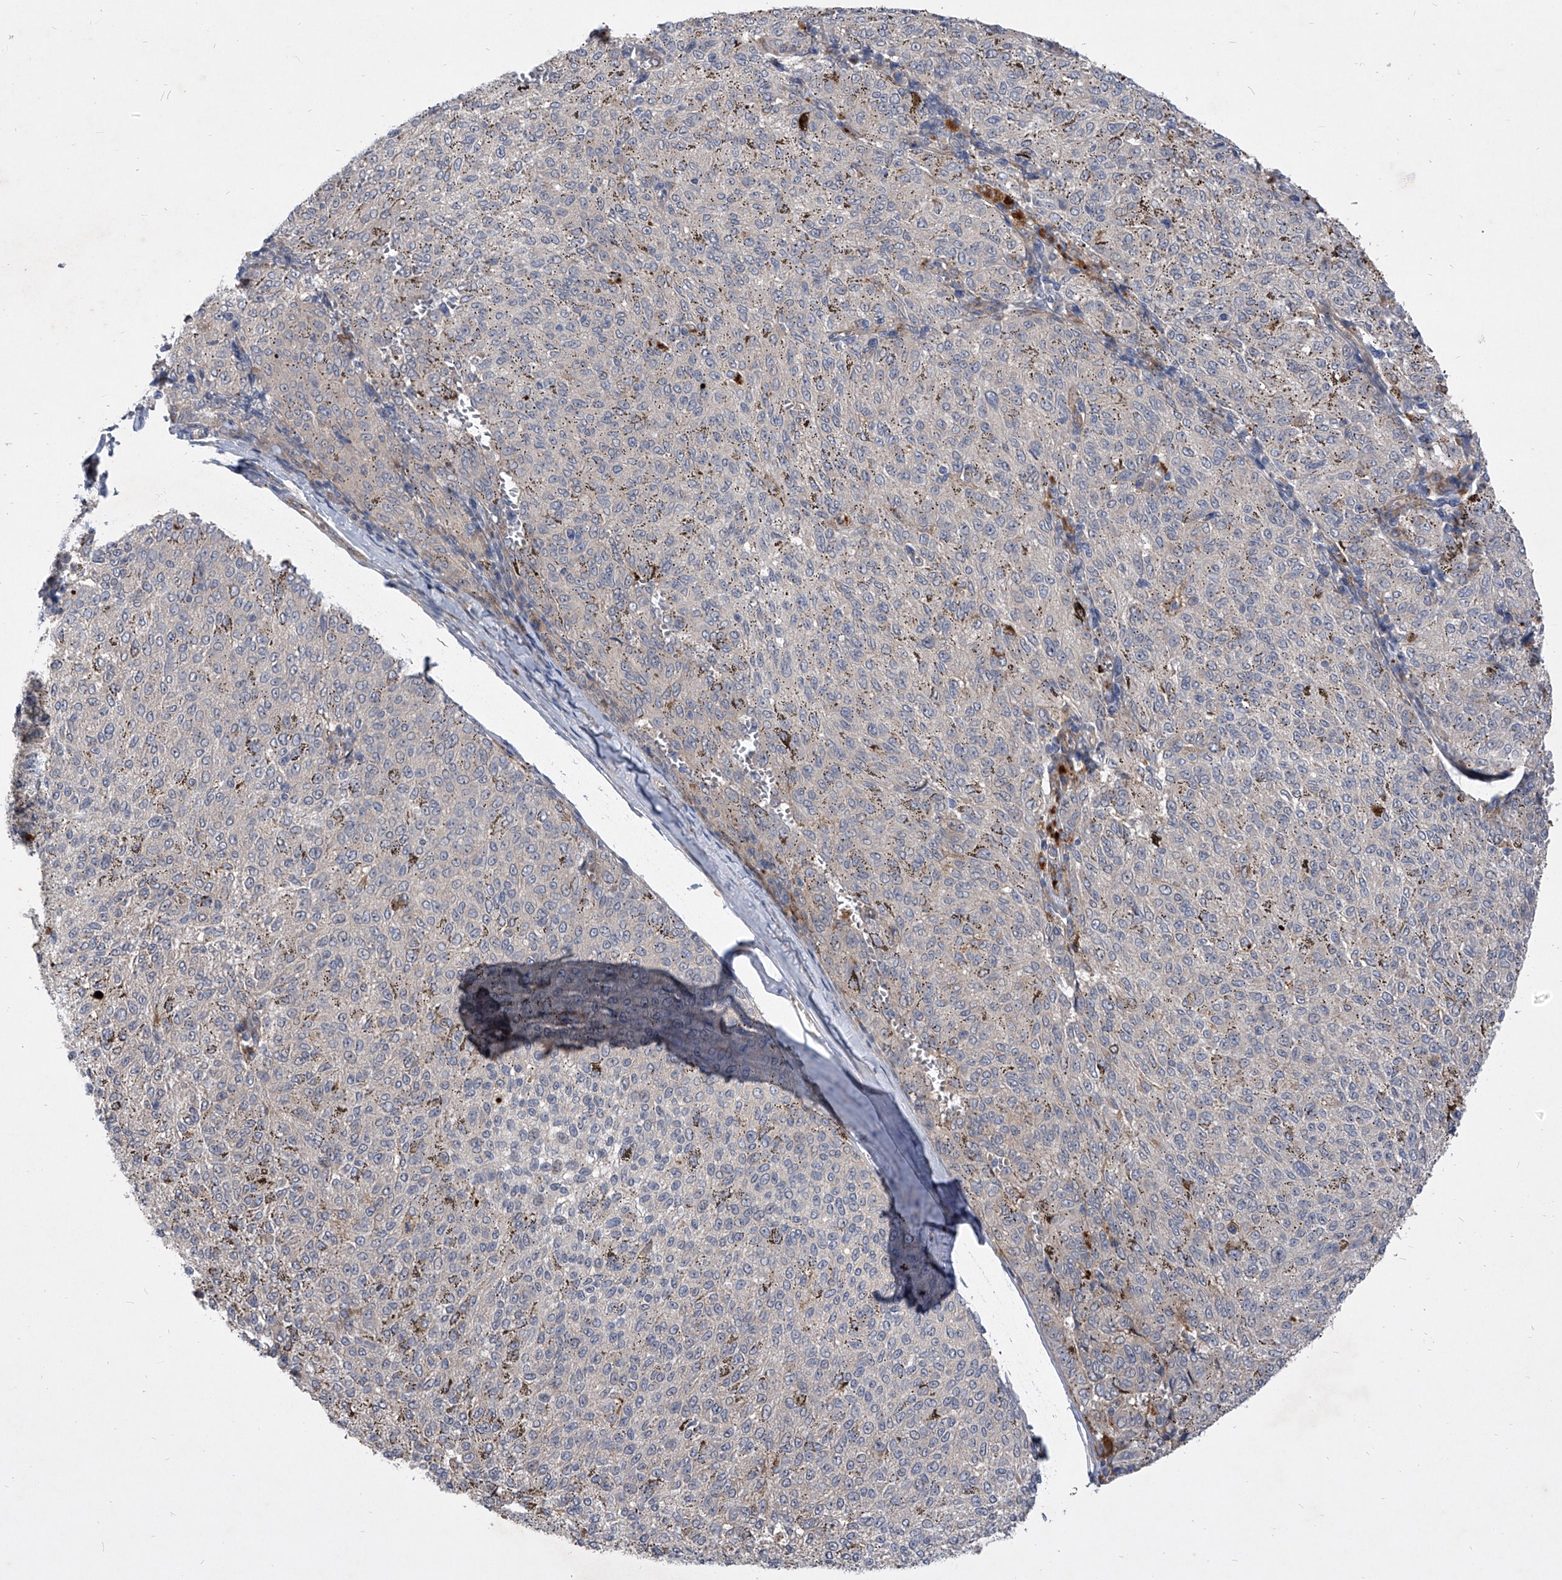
{"staining": {"intensity": "negative", "quantity": "none", "location": "none"}, "tissue": "melanoma", "cell_type": "Tumor cells", "image_type": "cancer", "snomed": [{"axis": "morphology", "description": "Malignant melanoma, NOS"}, {"axis": "topography", "description": "Skin"}], "caption": "An immunohistochemistry histopathology image of malignant melanoma is shown. There is no staining in tumor cells of malignant melanoma.", "gene": "MINDY4", "patient": {"sex": "female", "age": 72}}